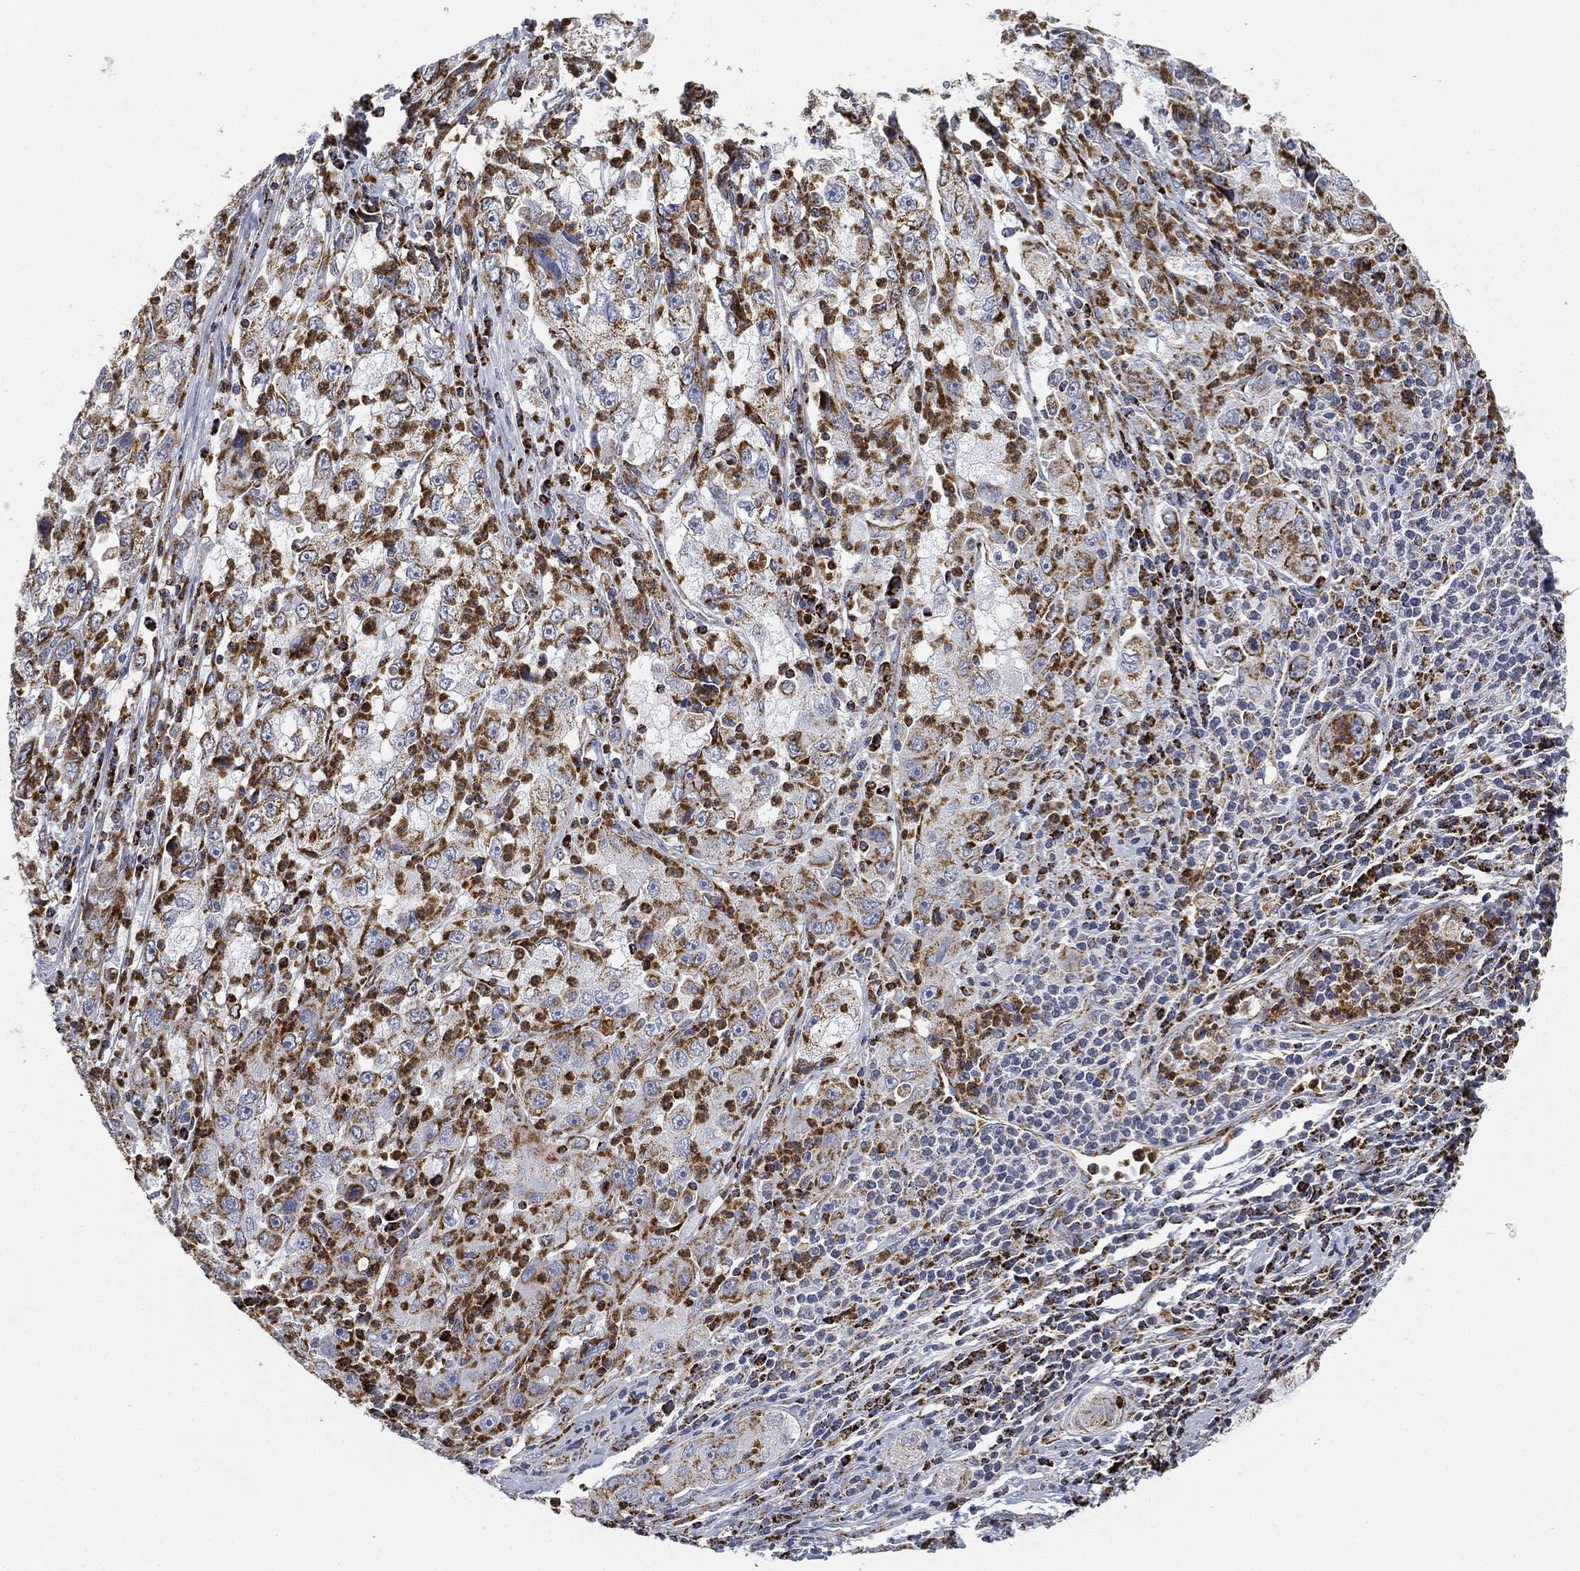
{"staining": {"intensity": "strong", "quantity": ">75%", "location": "cytoplasmic/membranous"}, "tissue": "cervical cancer", "cell_type": "Tumor cells", "image_type": "cancer", "snomed": [{"axis": "morphology", "description": "Squamous cell carcinoma, NOS"}, {"axis": "topography", "description": "Cervix"}], "caption": "Squamous cell carcinoma (cervical) tissue demonstrates strong cytoplasmic/membranous staining in about >75% of tumor cells, visualized by immunohistochemistry.", "gene": "CAPN15", "patient": {"sex": "female", "age": 36}}